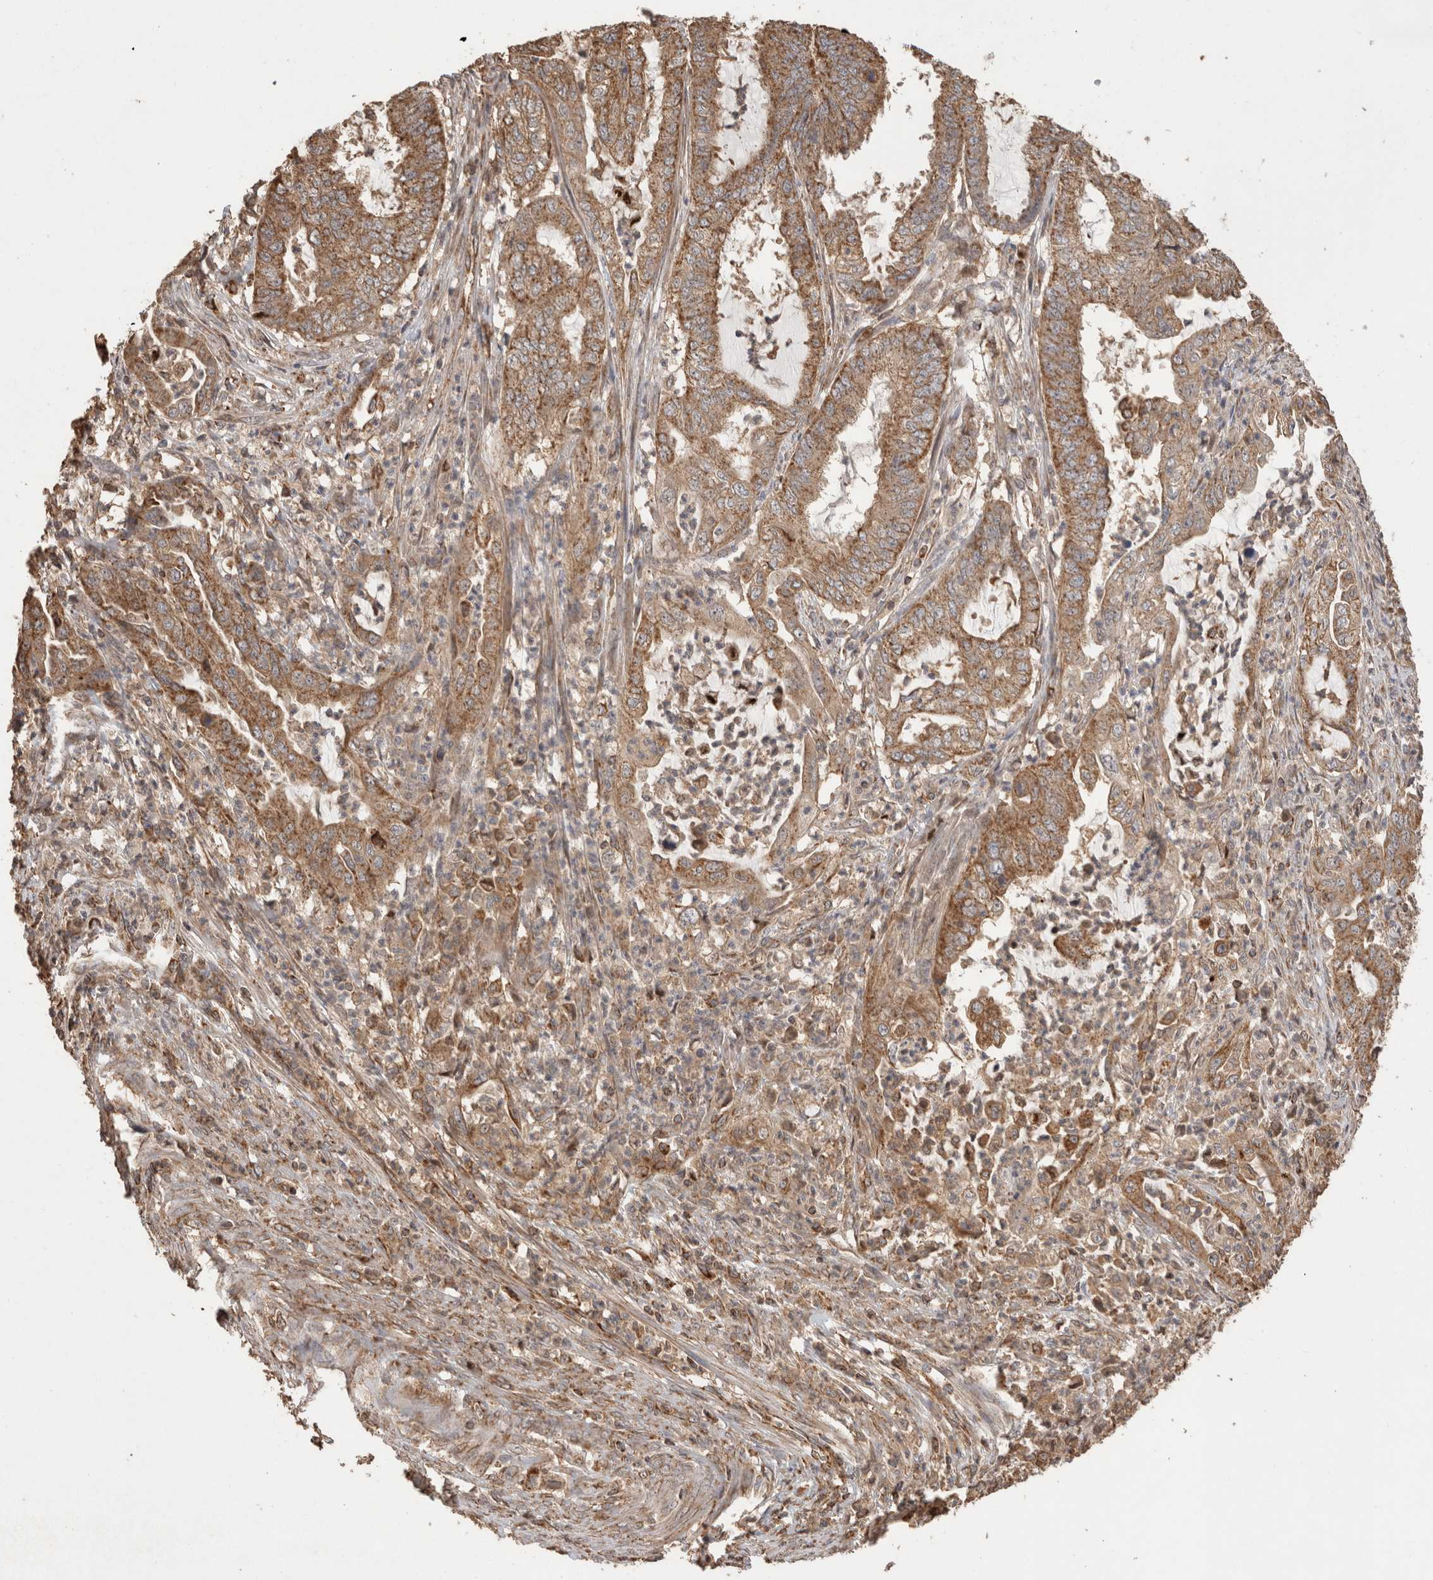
{"staining": {"intensity": "strong", "quantity": ">75%", "location": "cytoplasmic/membranous"}, "tissue": "endometrial cancer", "cell_type": "Tumor cells", "image_type": "cancer", "snomed": [{"axis": "morphology", "description": "Adenocarcinoma, NOS"}, {"axis": "topography", "description": "Endometrium"}], "caption": "The immunohistochemical stain highlights strong cytoplasmic/membranous staining in tumor cells of endometrial adenocarcinoma tissue. (brown staining indicates protein expression, while blue staining denotes nuclei).", "gene": "IMMP2L", "patient": {"sex": "female", "age": 51}}